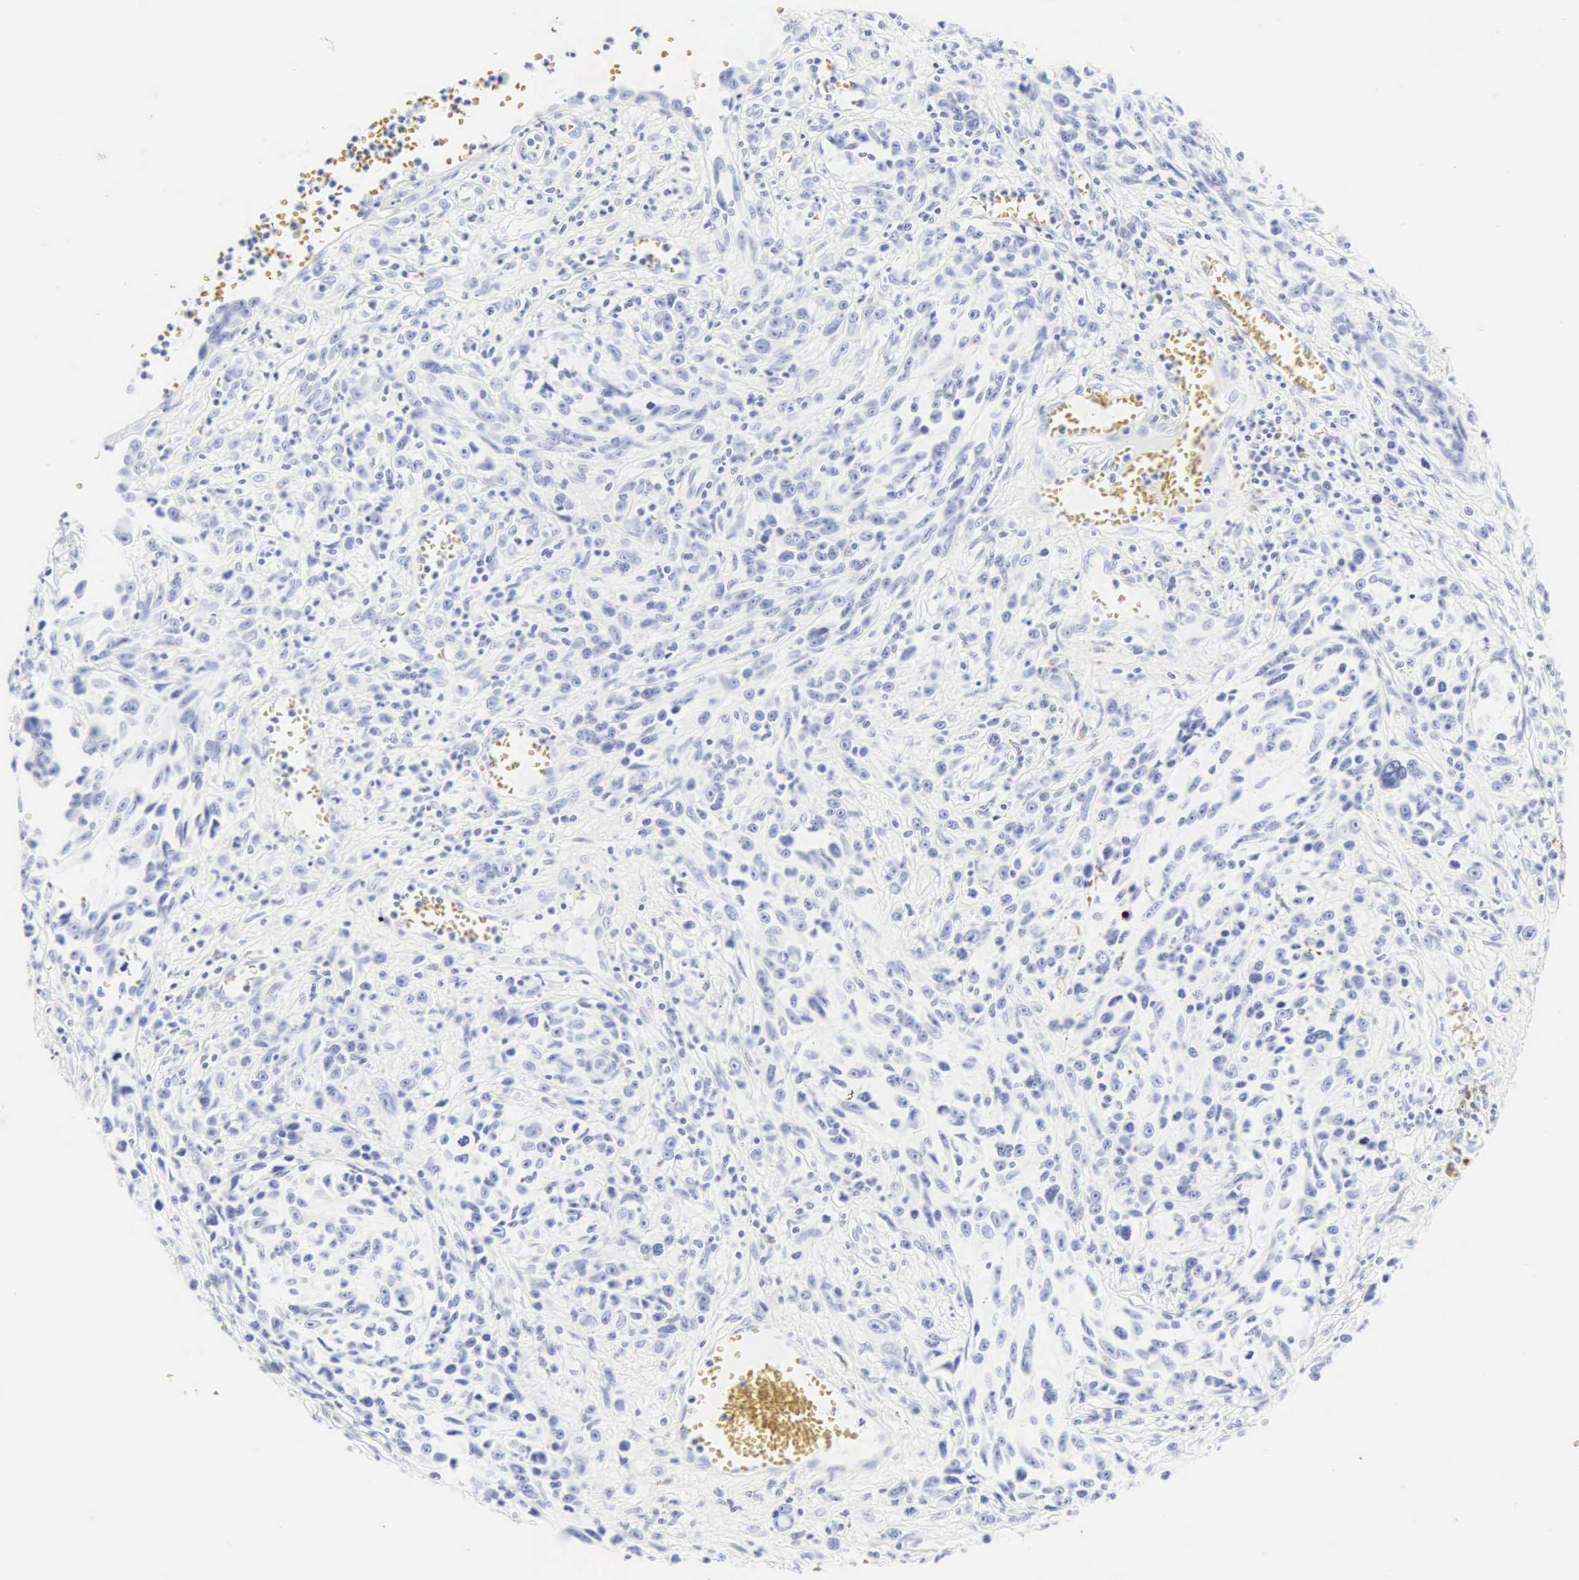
{"staining": {"intensity": "negative", "quantity": "none", "location": "none"}, "tissue": "melanoma", "cell_type": "Tumor cells", "image_type": "cancer", "snomed": [{"axis": "morphology", "description": "Malignant melanoma, NOS"}, {"axis": "topography", "description": "Skin"}], "caption": "Melanoma was stained to show a protein in brown. There is no significant positivity in tumor cells.", "gene": "CGB3", "patient": {"sex": "female", "age": 82}}